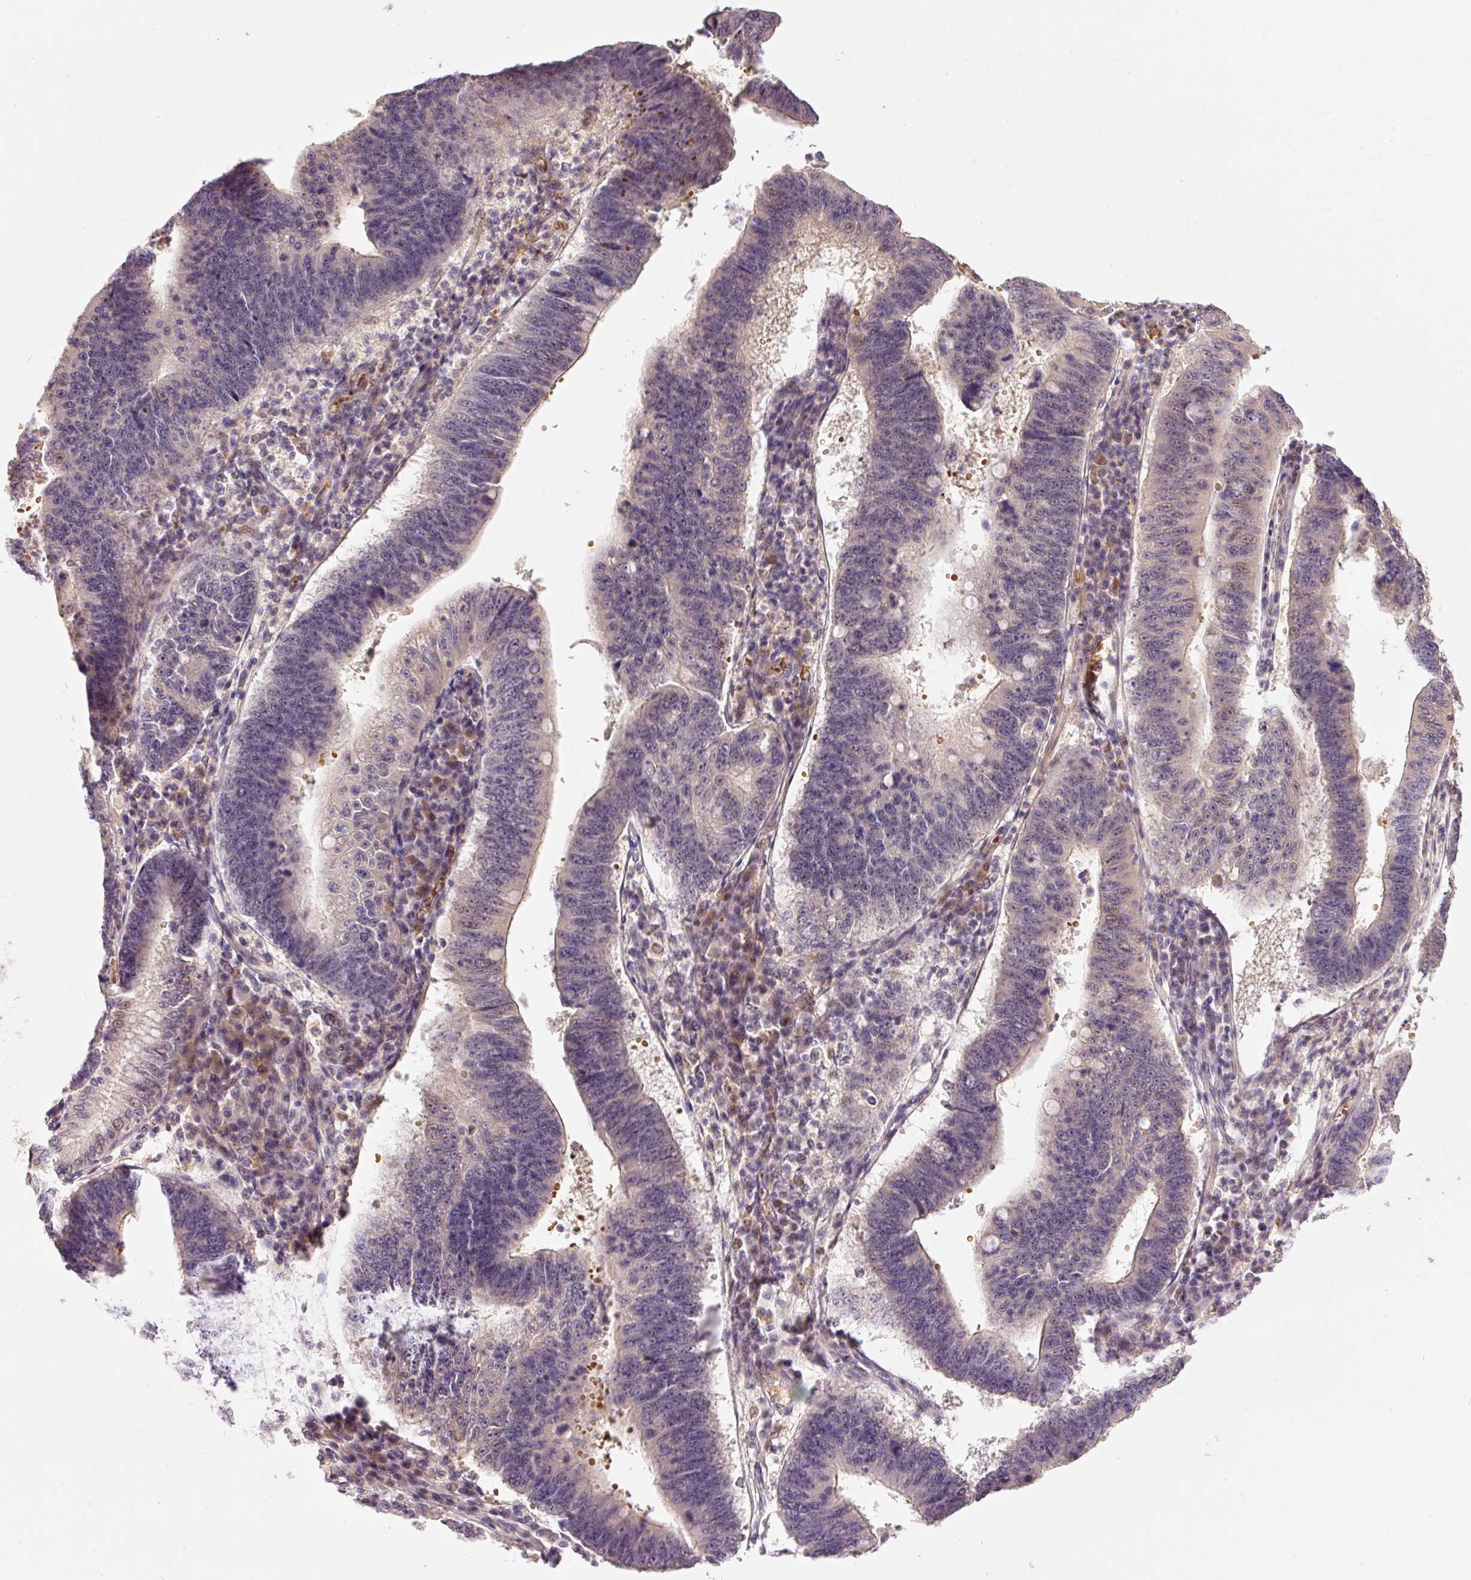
{"staining": {"intensity": "moderate", "quantity": "<25%", "location": "nuclear"}, "tissue": "stomach cancer", "cell_type": "Tumor cells", "image_type": "cancer", "snomed": [{"axis": "morphology", "description": "Adenocarcinoma, NOS"}, {"axis": "topography", "description": "Stomach"}], "caption": "The photomicrograph shows a brown stain indicating the presence of a protein in the nuclear of tumor cells in stomach cancer. The staining is performed using DAB (3,3'-diaminobenzidine) brown chromogen to label protein expression. The nuclei are counter-stained blue using hematoxylin.", "gene": "CMTM8", "patient": {"sex": "male", "age": 59}}